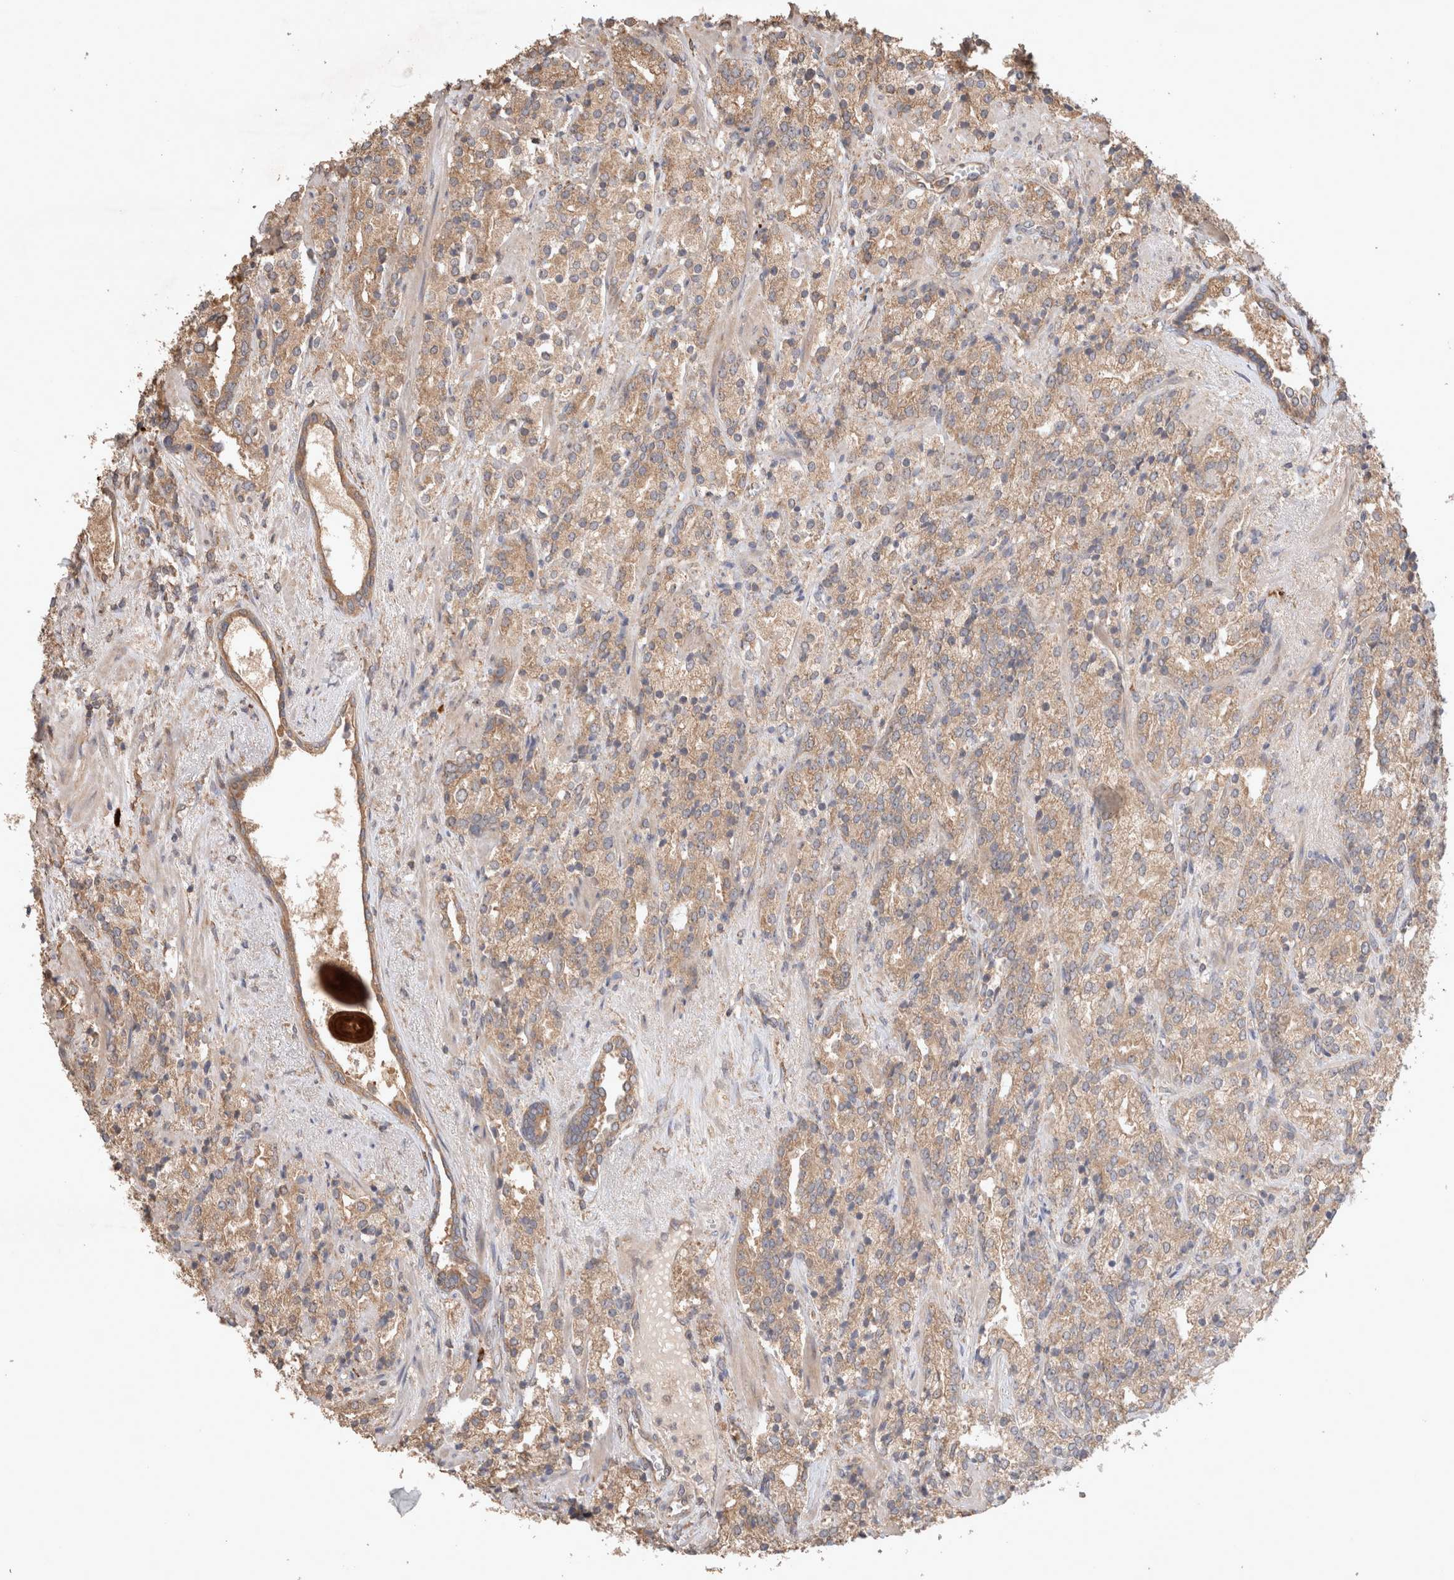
{"staining": {"intensity": "moderate", "quantity": ">75%", "location": "cytoplasmic/membranous"}, "tissue": "prostate cancer", "cell_type": "Tumor cells", "image_type": "cancer", "snomed": [{"axis": "morphology", "description": "Adenocarcinoma, High grade"}, {"axis": "topography", "description": "Prostate"}], "caption": "Immunohistochemistry (IHC) photomicrograph of human prostate high-grade adenocarcinoma stained for a protein (brown), which displays medium levels of moderate cytoplasmic/membranous staining in about >75% of tumor cells.", "gene": "HROB", "patient": {"sex": "male", "age": 71}}